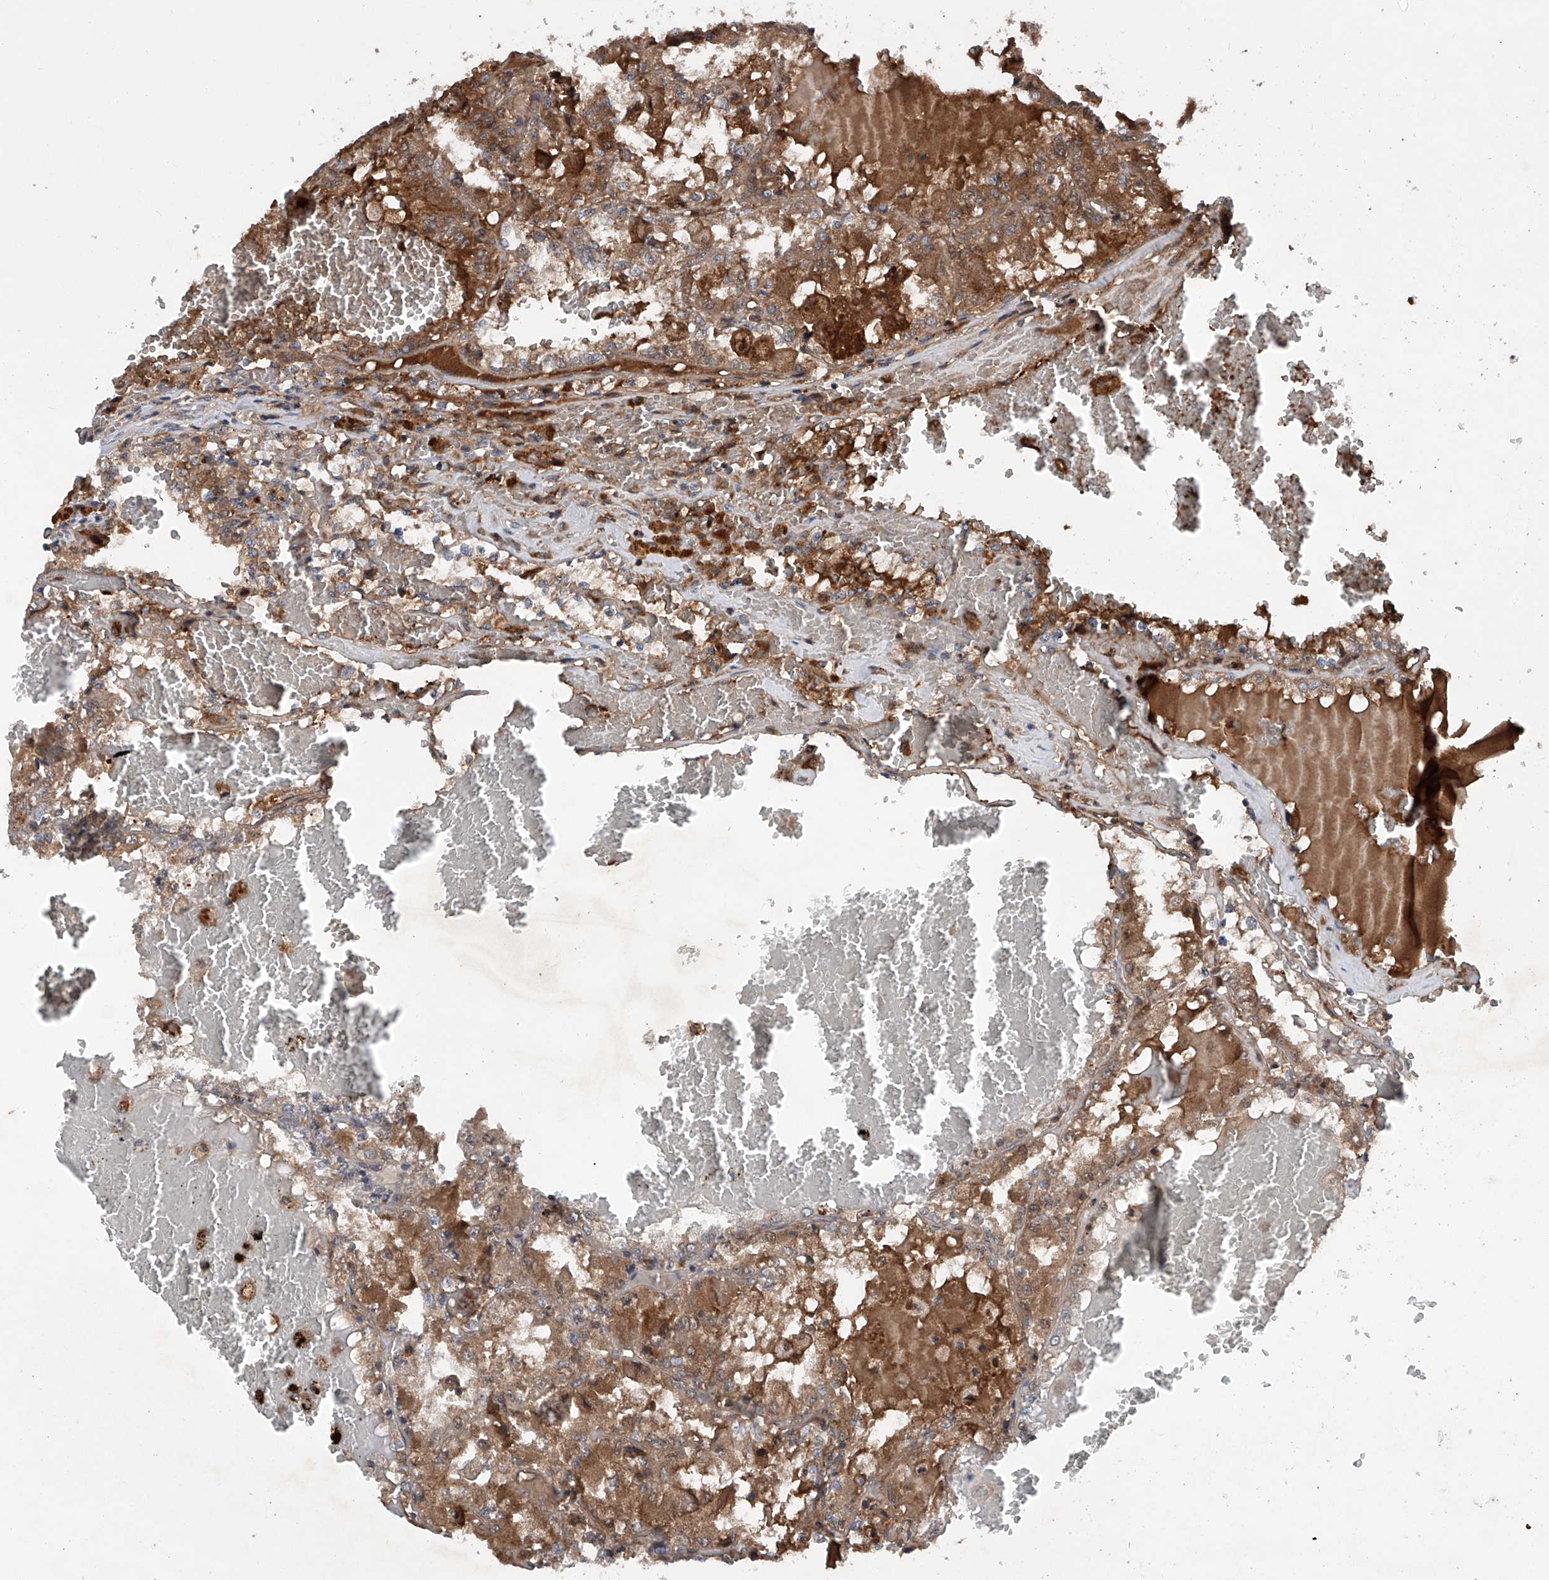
{"staining": {"intensity": "moderate", "quantity": "25%-75%", "location": "cytoplasmic/membranous"}, "tissue": "renal cancer", "cell_type": "Tumor cells", "image_type": "cancer", "snomed": [{"axis": "morphology", "description": "Adenocarcinoma, NOS"}, {"axis": "topography", "description": "Kidney"}], "caption": "Tumor cells display medium levels of moderate cytoplasmic/membranous positivity in about 25%-75% of cells in human renal cancer (adenocarcinoma).", "gene": "ASCC3", "patient": {"sex": "female", "age": 56}}